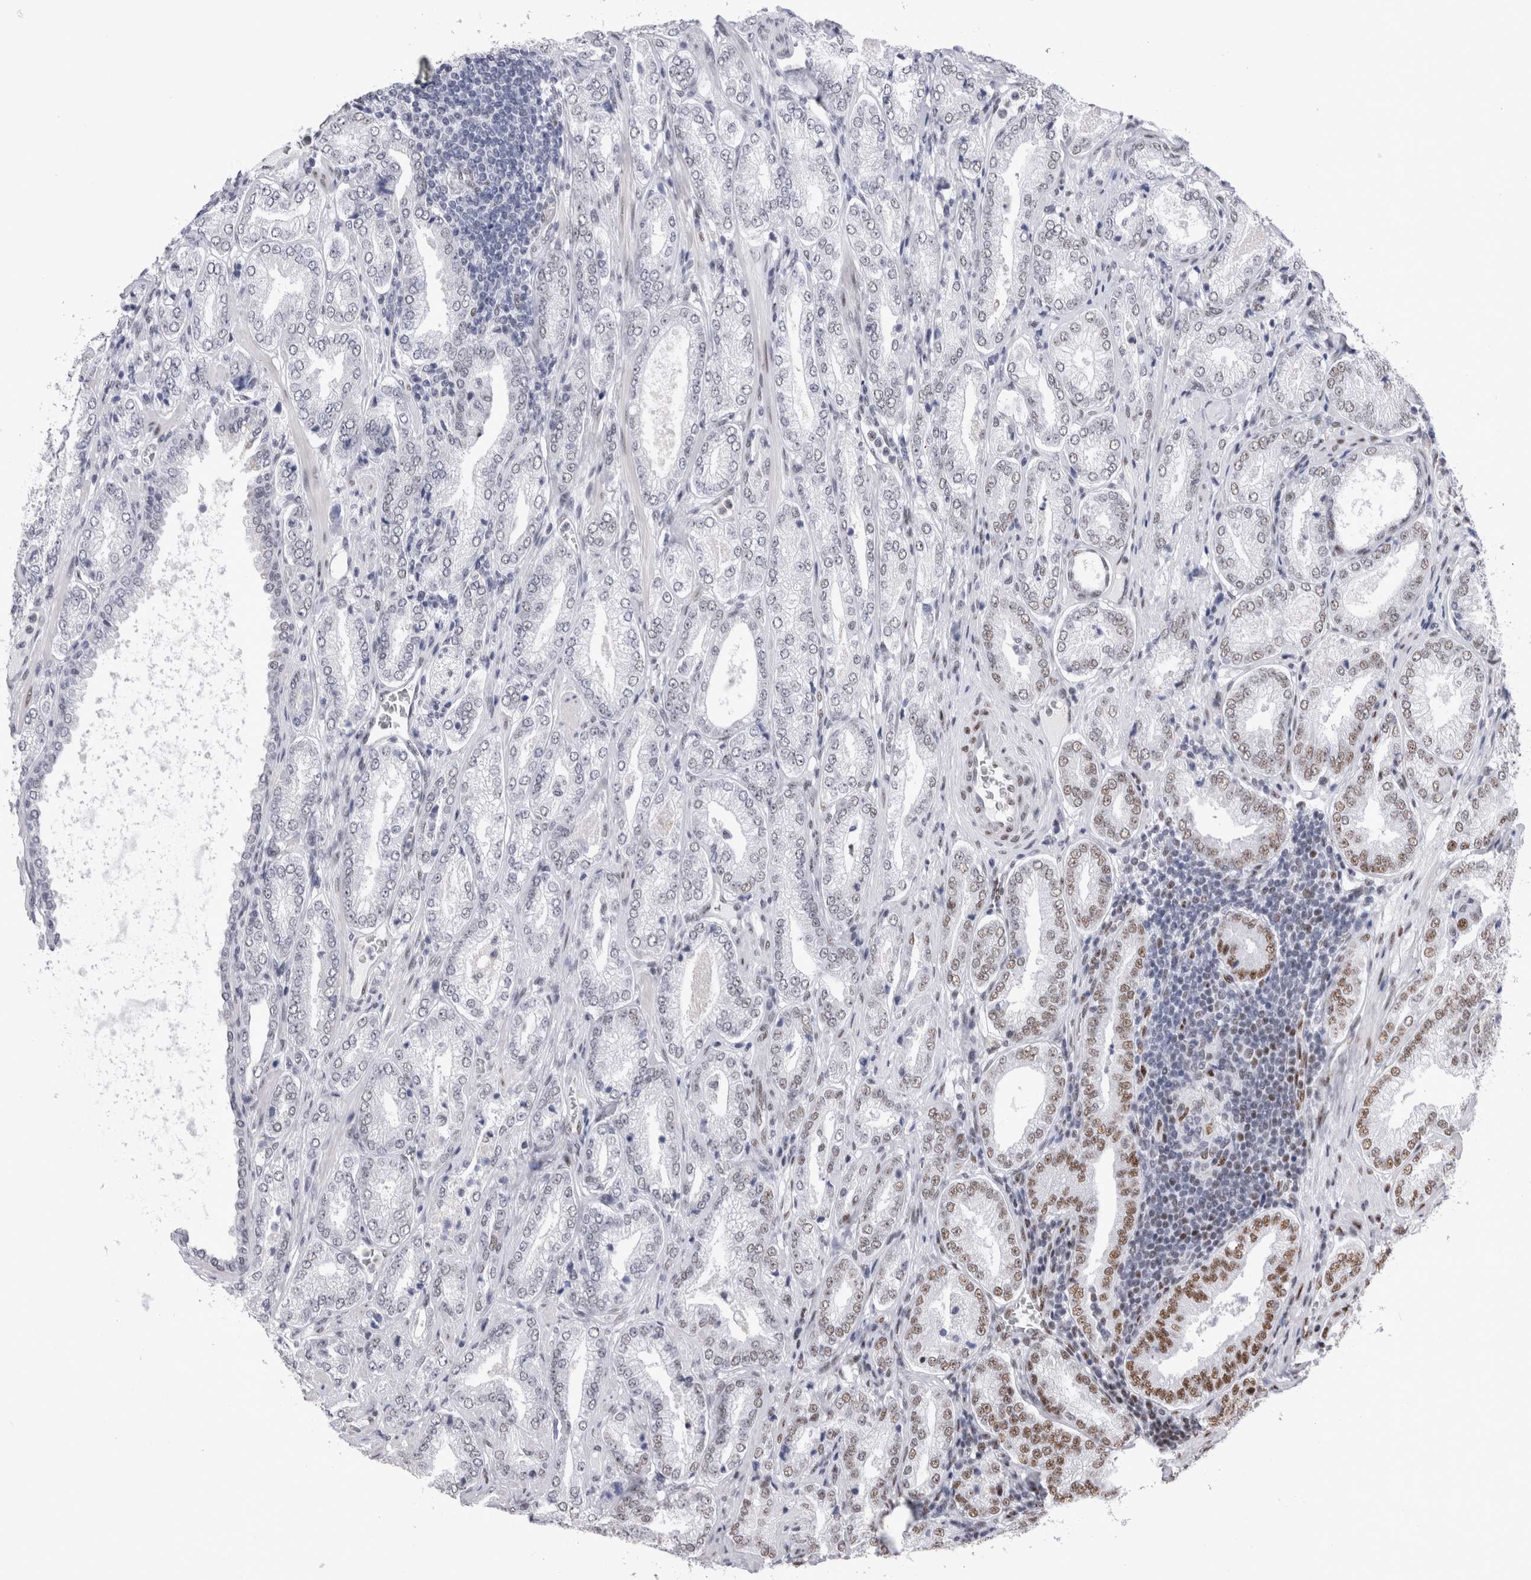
{"staining": {"intensity": "moderate", "quantity": "25%-75%", "location": "nuclear"}, "tissue": "prostate cancer", "cell_type": "Tumor cells", "image_type": "cancer", "snomed": [{"axis": "morphology", "description": "Adenocarcinoma, Low grade"}, {"axis": "topography", "description": "Prostate"}], "caption": "Immunohistochemistry (IHC) histopathology image of neoplastic tissue: human prostate cancer stained using immunohistochemistry (IHC) exhibits medium levels of moderate protein expression localized specifically in the nuclear of tumor cells, appearing as a nuclear brown color.", "gene": "RBM6", "patient": {"sex": "male", "age": 62}}